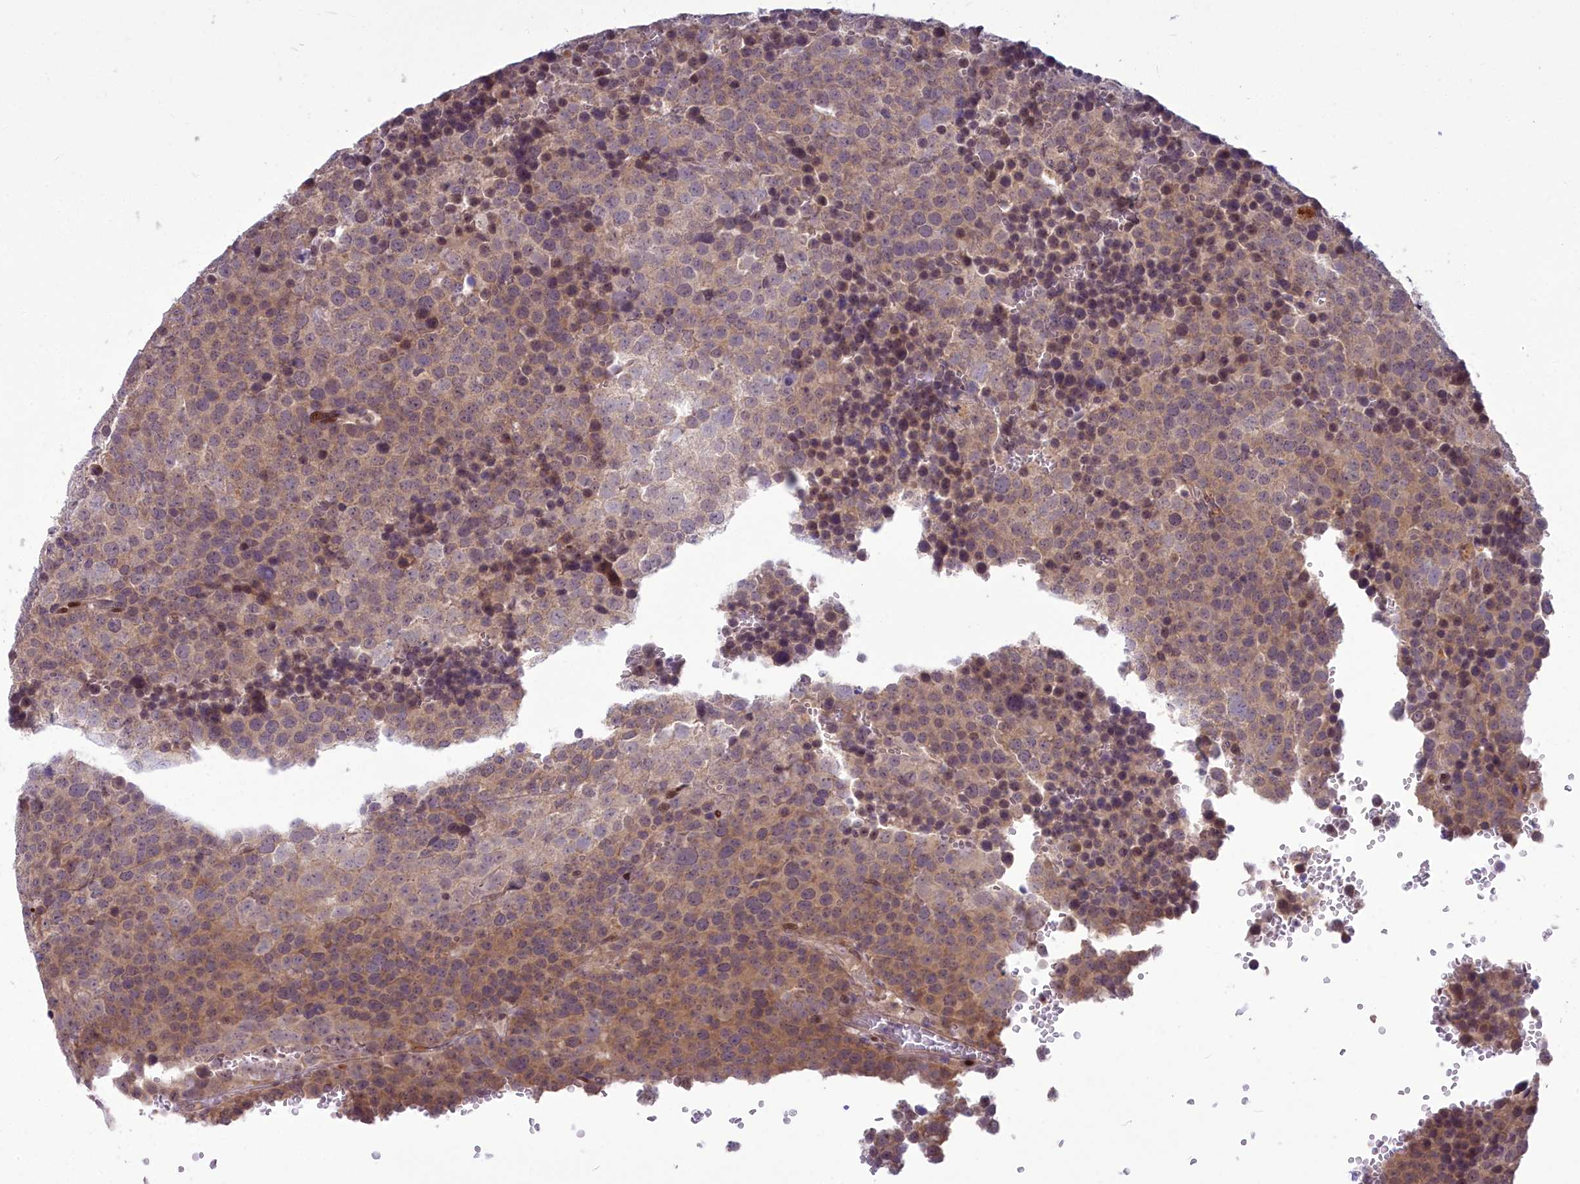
{"staining": {"intensity": "moderate", "quantity": ">75%", "location": "cytoplasmic/membranous"}, "tissue": "testis cancer", "cell_type": "Tumor cells", "image_type": "cancer", "snomed": [{"axis": "morphology", "description": "Seminoma, NOS"}, {"axis": "topography", "description": "Testis"}], "caption": "Protein expression analysis of seminoma (testis) shows moderate cytoplasmic/membranous staining in approximately >75% of tumor cells. The staining was performed using DAB to visualize the protein expression in brown, while the nuclei were stained in blue with hematoxylin (Magnification: 20x).", "gene": "AP1M1", "patient": {"sex": "male", "age": 71}}